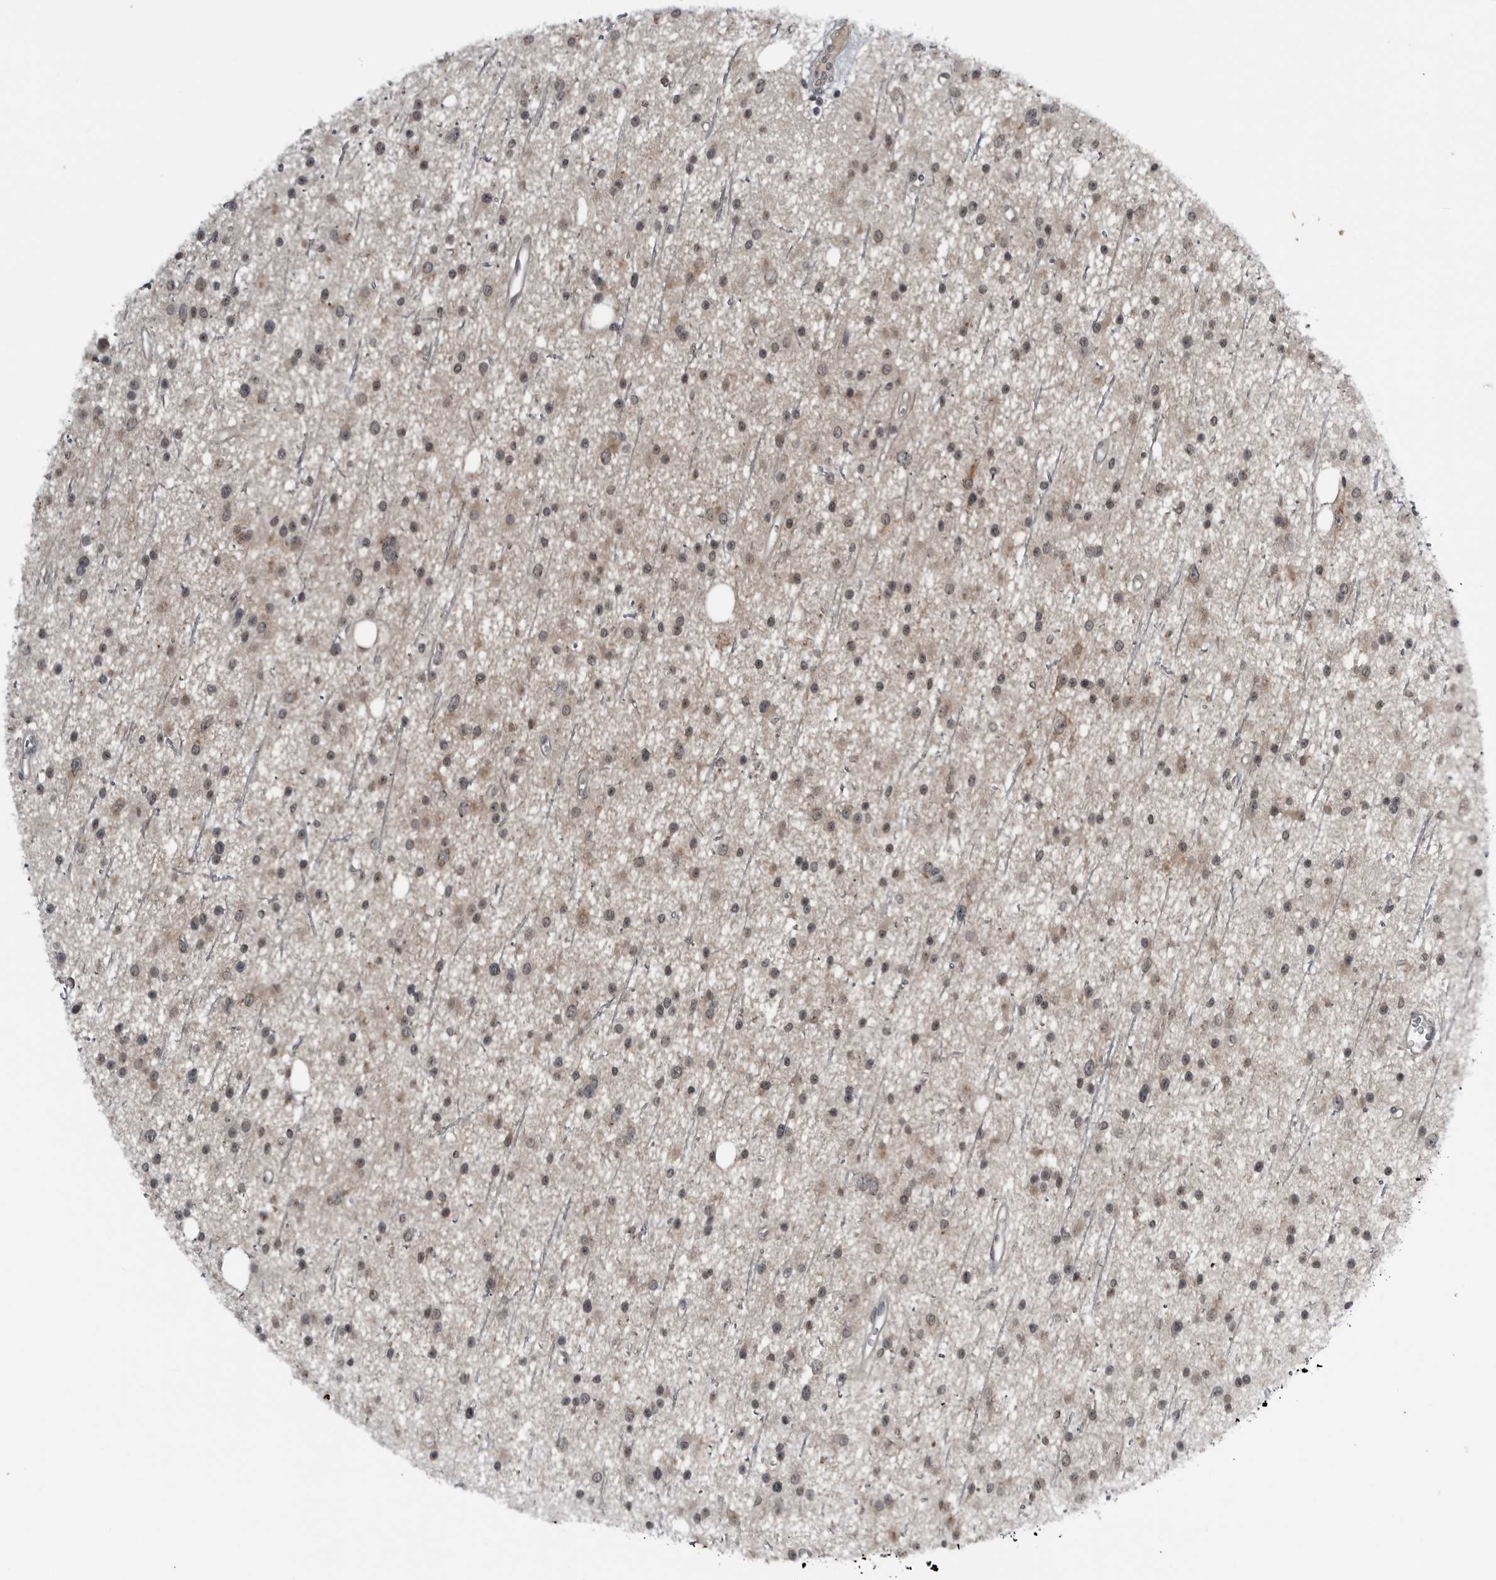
{"staining": {"intensity": "moderate", "quantity": ">75%", "location": "nuclear"}, "tissue": "glioma", "cell_type": "Tumor cells", "image_type": "cancer", "snomed": [{"axis": "morphology", "description": "Glioma, malignant, Low grade"}, {"axis": "topography", "description": "Cerebral cortex"}], "caption": "A histopathology image of malignant glioma (low-grade) stained for a protein exhibits moderate nuclear brown staining in tumor cells.", "gene": "GAK", "patient": {"sex": "female", "age": 39}}